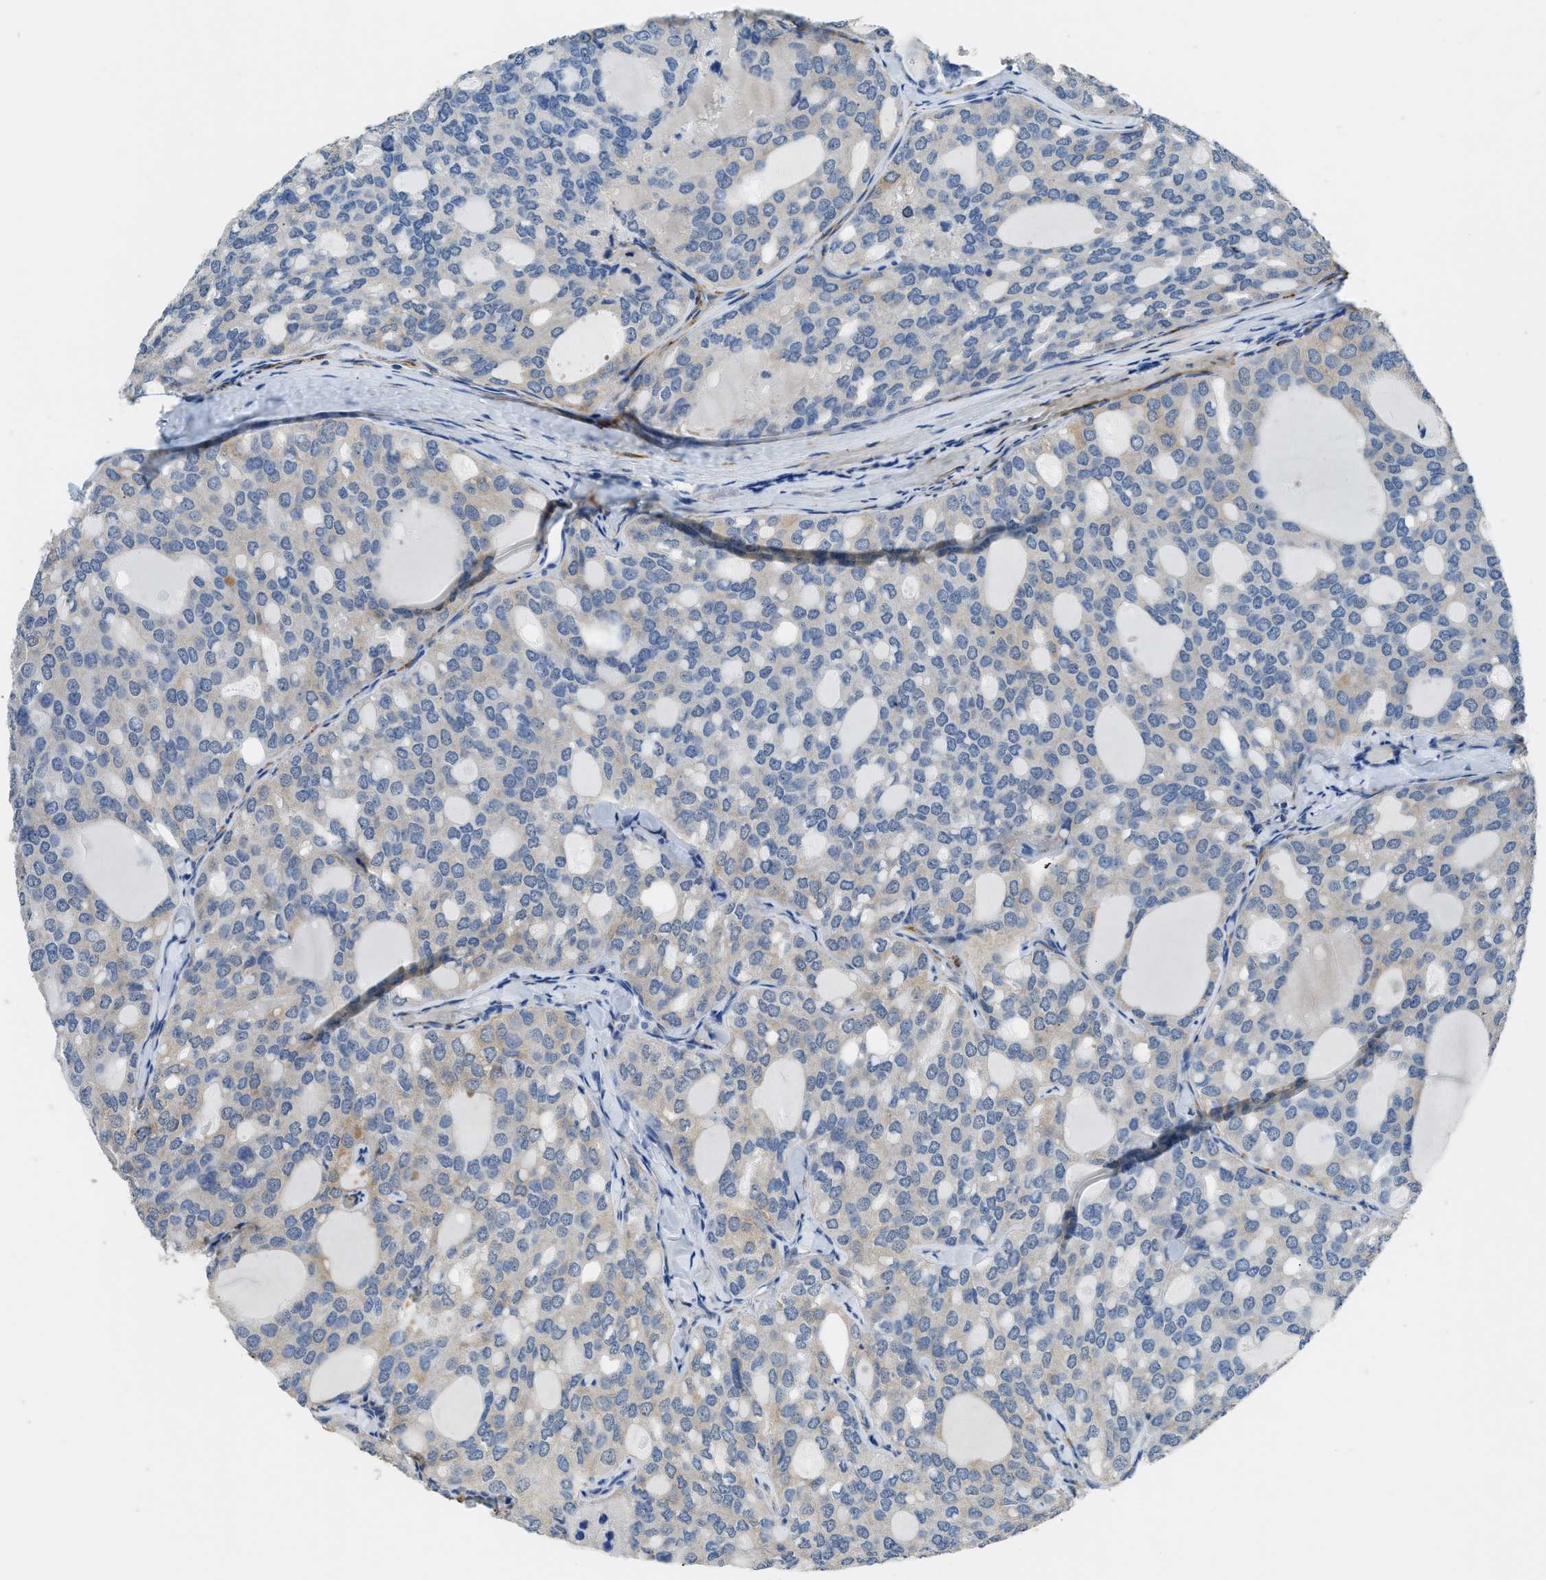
{"staining": {"intensity": "weak", "quantity": ">75%", "location": "cytoplasmic/membranous"}, "tissue": "thyroid cancer", "cell_type": "Tumor cells", "image_type": "cancer", "snomed": [{"axis": "morphology", "description": "Follicular adenoma carcinoma, NOS"}, {"axis": "topography", "description": "Thyroid gland"}], "caption": "Immunohistochemical staining of follicular adenoma carcinoma (thyroid) reveals low levels of weak cytoplasmic/membranous protein staining in approximately >75% of tumor cells.", "gene": "ZSWIM5", "patient": {"sex": "male", "age": 75}}